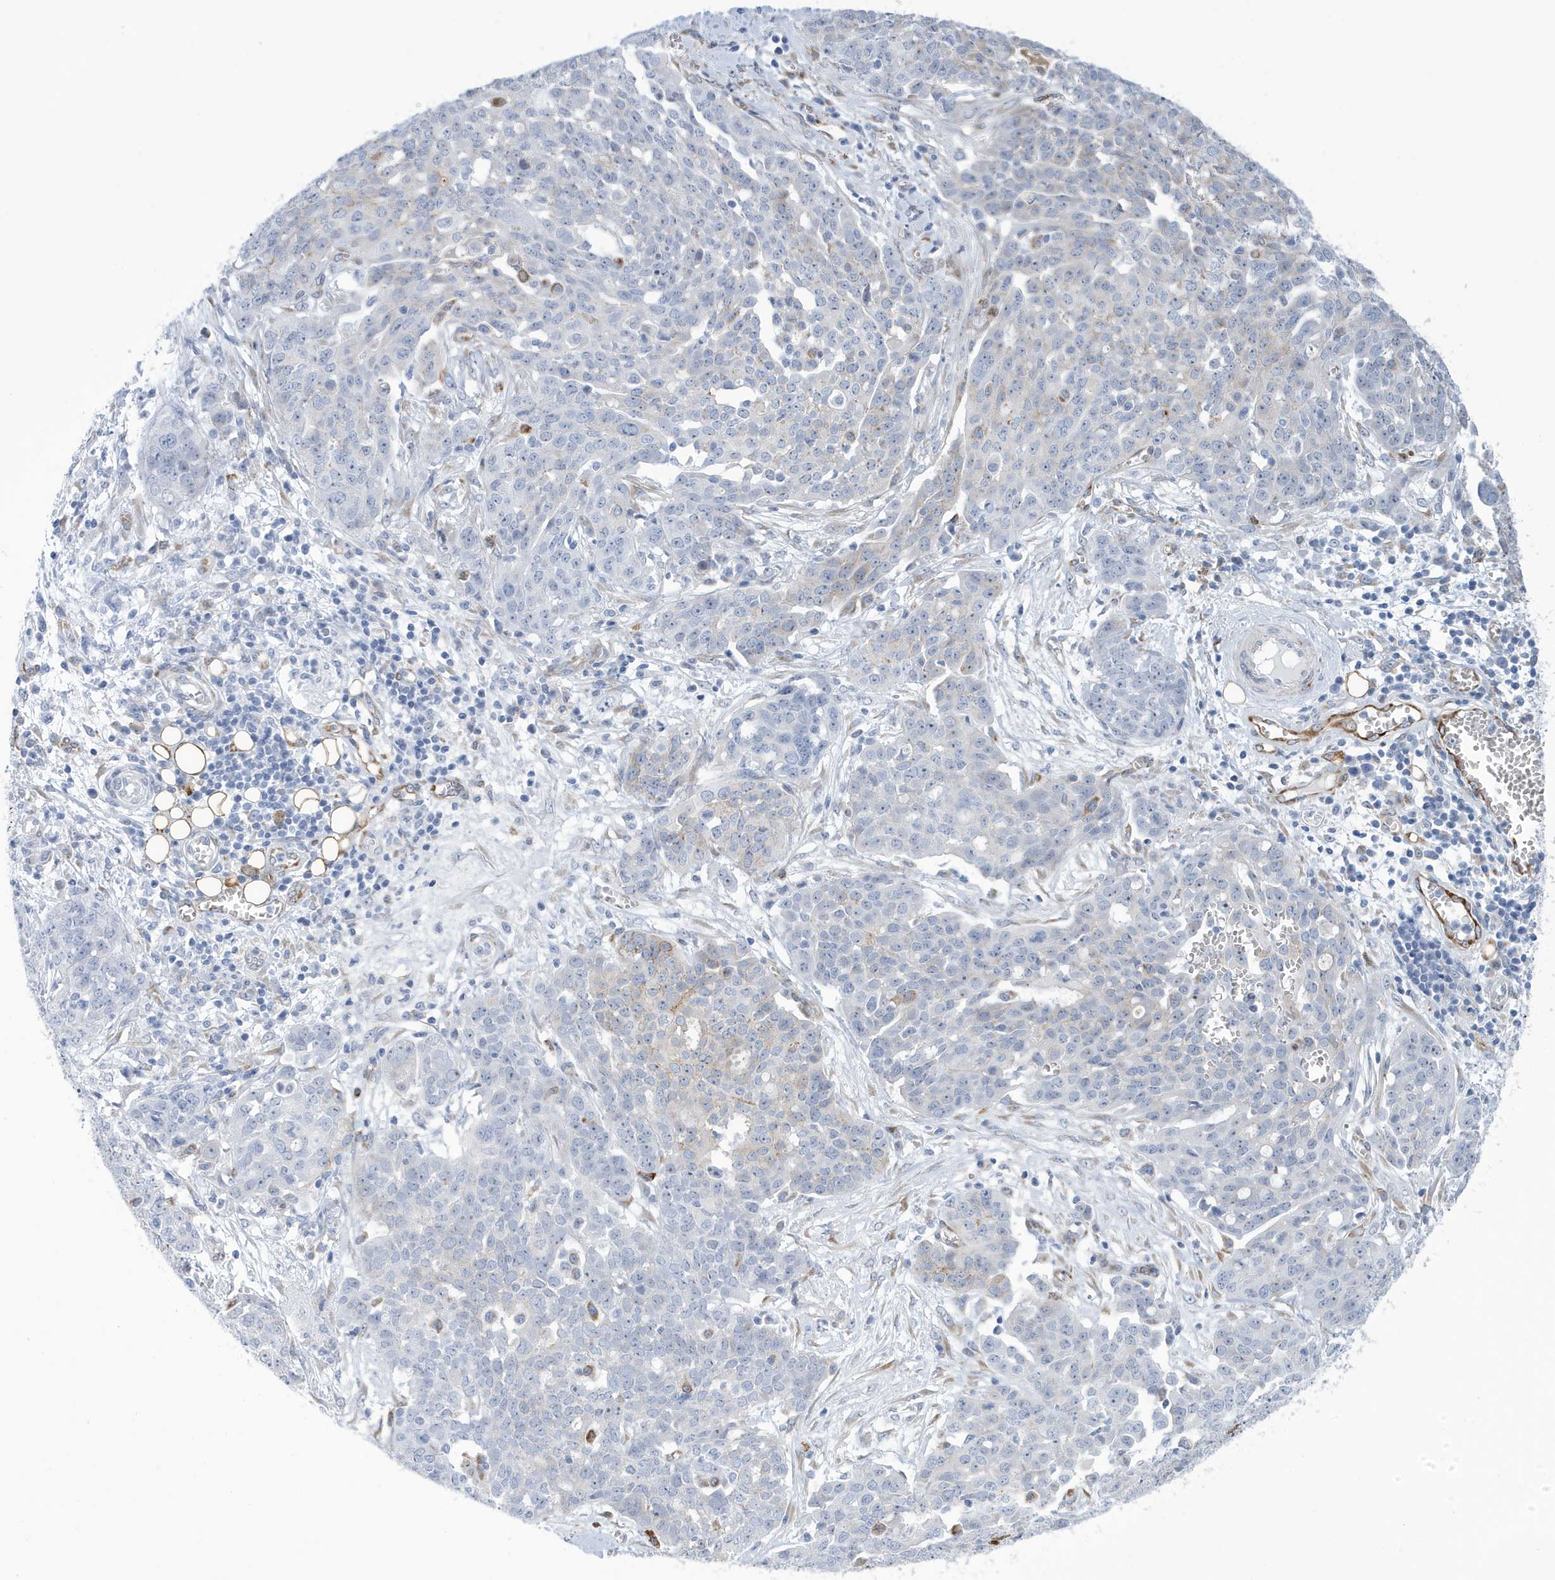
{"staining": {"intensity": "negative", "quantity": "none", "location": "none"}, "tissue": "ovarian cancer", "cell_type": "Tumor cells", "image_type": "cancer", "snomed": [{"axis": "morphology", "description": "Cystadenocarcinoma, serous, NOS"}, {"axis": "topography", "description": "Soft tissue"}, {"axis": "topography", "description": "Ovary"}], "caption": "High power microscopy photomicrograph of an IHC micrograph of ovarian cancer, revealing no significant positivity in tumor cells.", "gene": "SEMA3F", "patient": {"sex": "female", "age": 57}}